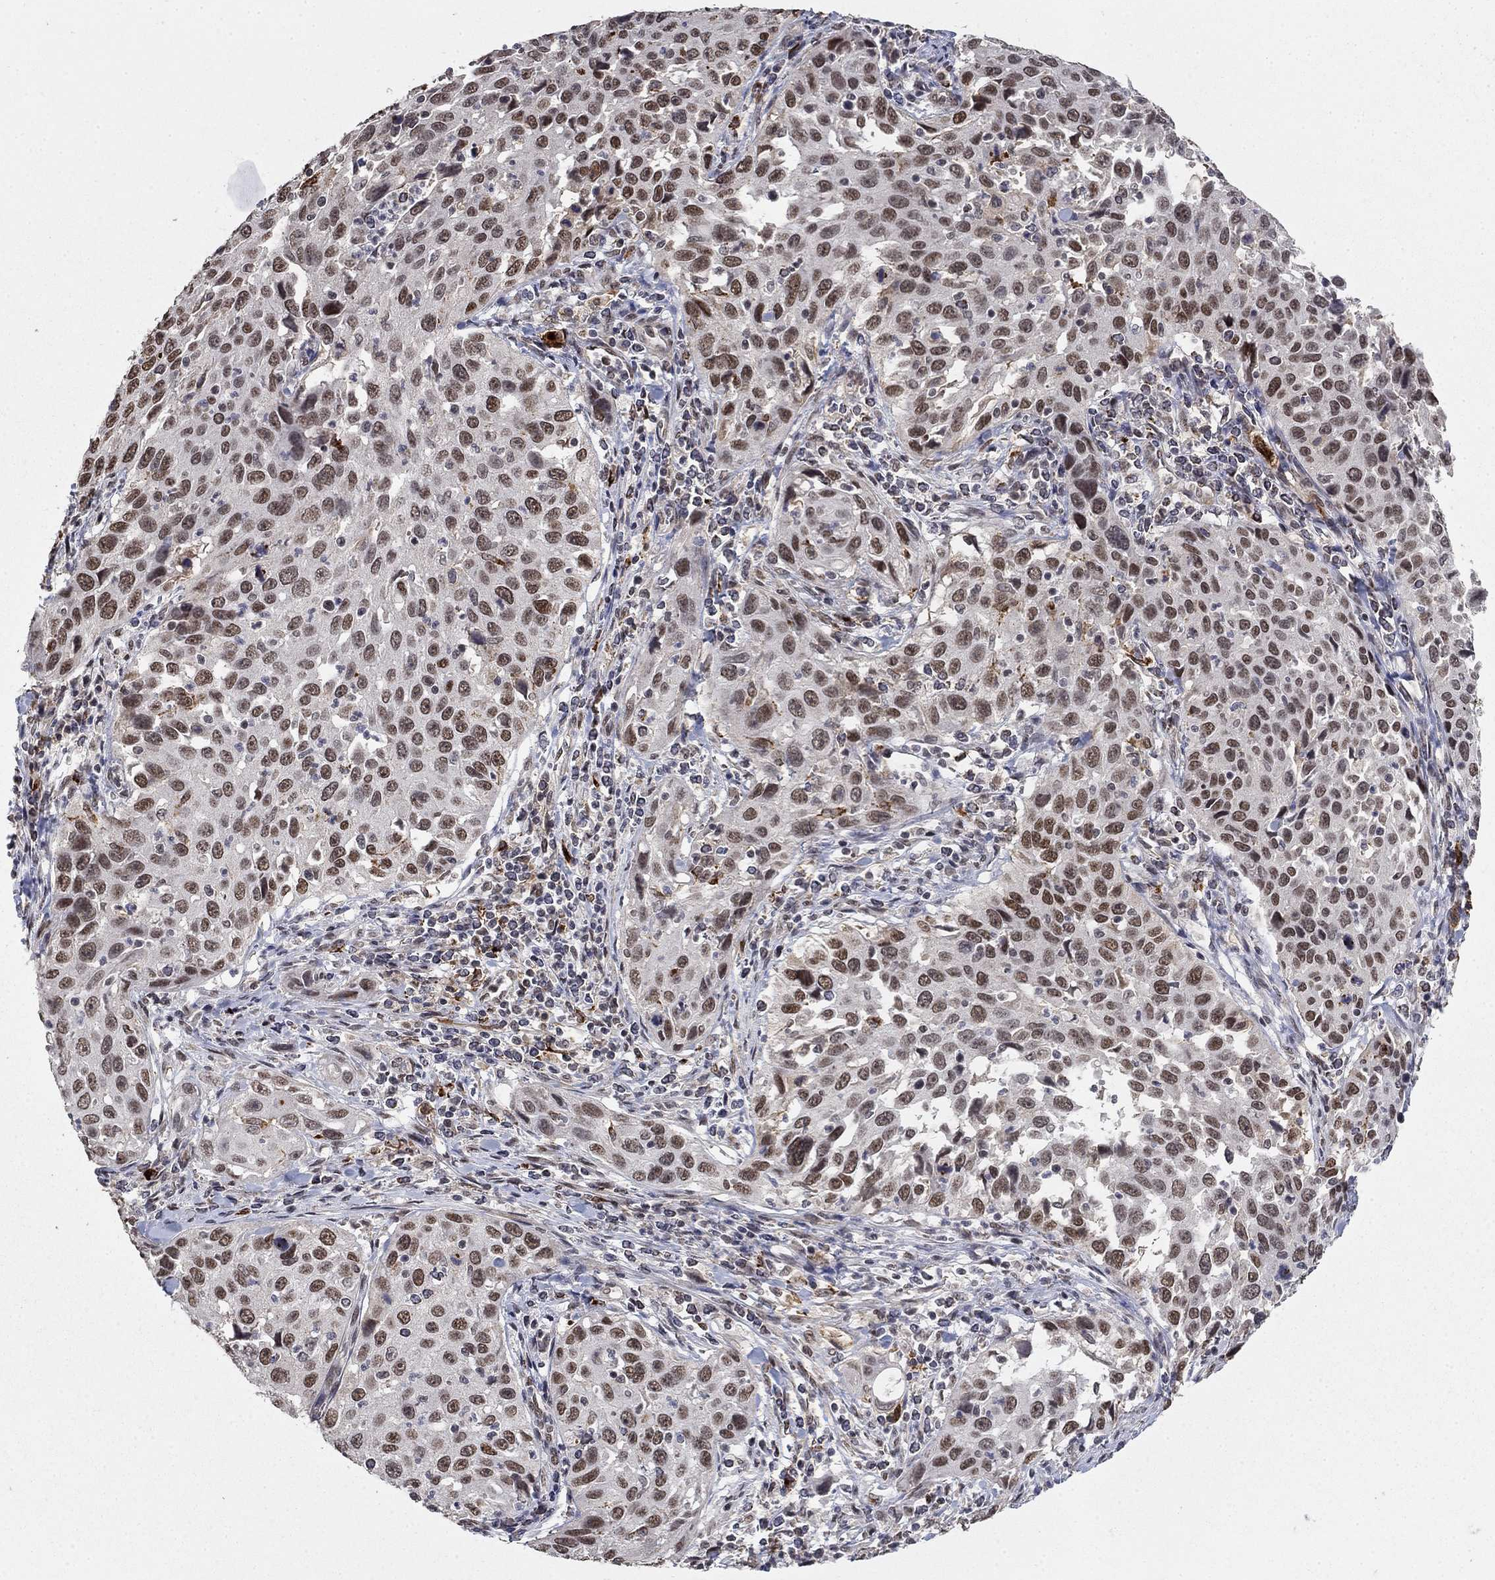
{"staining": {"intensity": "moderate", "quantity": ">75%", "location": "nuclear"}, "tissue": "cervical cancer", "cell_type": "Tumor cells", "image_type": "cancer", "snomed": [{"axis": "morphology", "description": "Squamous cell carcinoma, NOS"}, {"axis": "topography", "description": "Cervix"}], "caption": "Immunohistochemistry of squamous cell carcinoma (cervical) exhibits medium levels of moderate nuclear staining in about >75% of tumor cells. (IHC, brightfield microscopy, high magnification).", "gene": "GRIA3", "patient": {"sex": "female", "age": 26}}